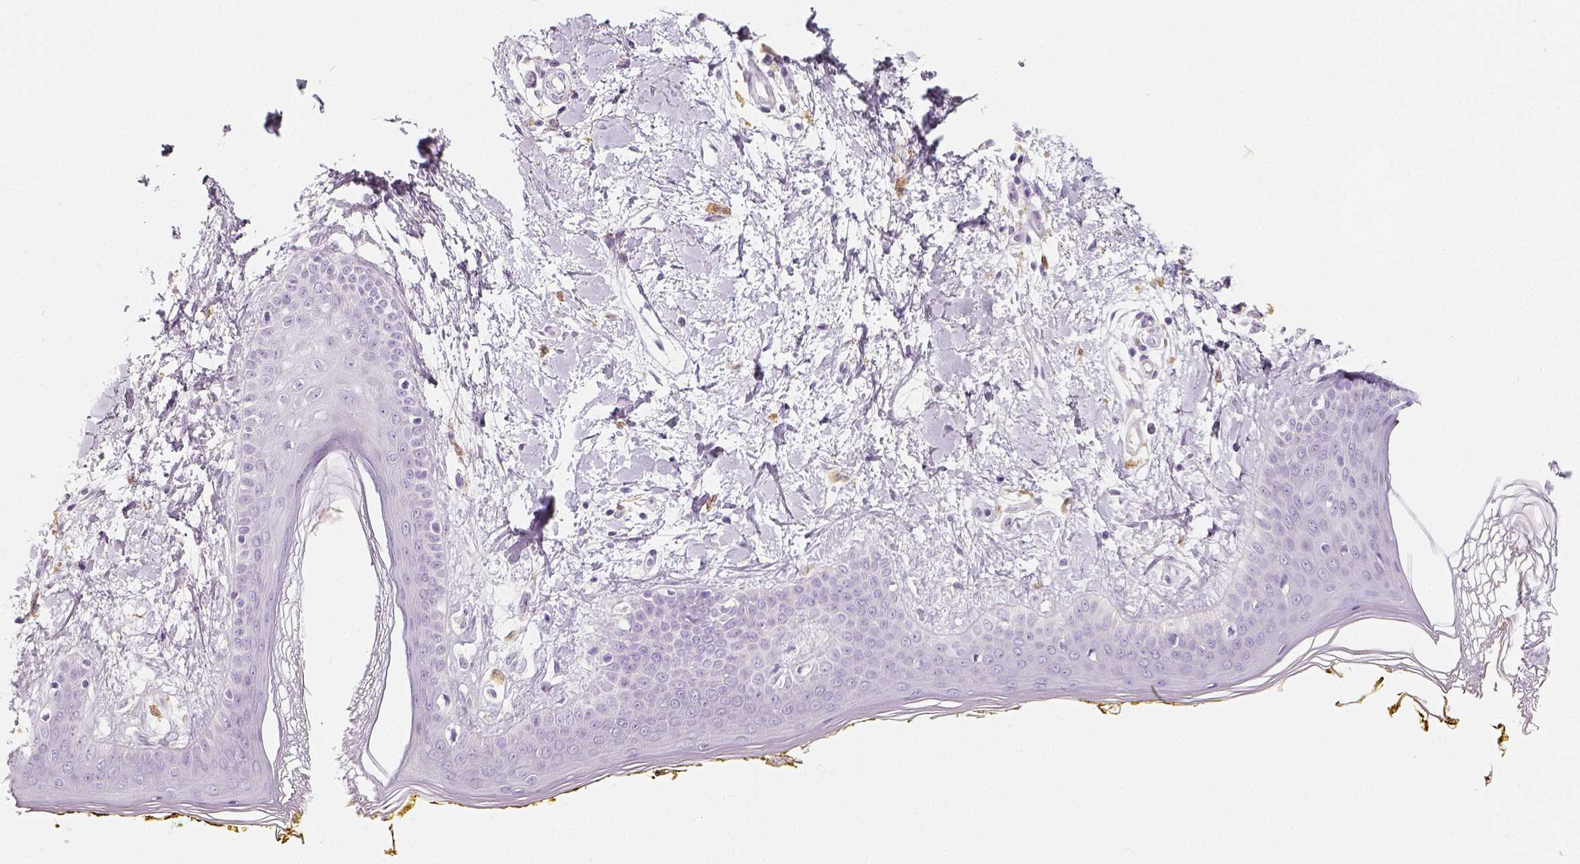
{"staining": {"intensity": "negative", "quantity": "none", "location": "none"}, "tissue": "skin", "cell_type": "Fibroblasts", "image_type": "normal", "snomed": [{"axis": "morphology", "description": "Normal tissue, NOS"}, {"axis": "topography", "description": "Skin"}], "caption": "Micrograph shows no protein expression in fibroblasts of unremarkable skin.", "gene": "NECAB2", "patient": {"sex": "female", "age": 34}}